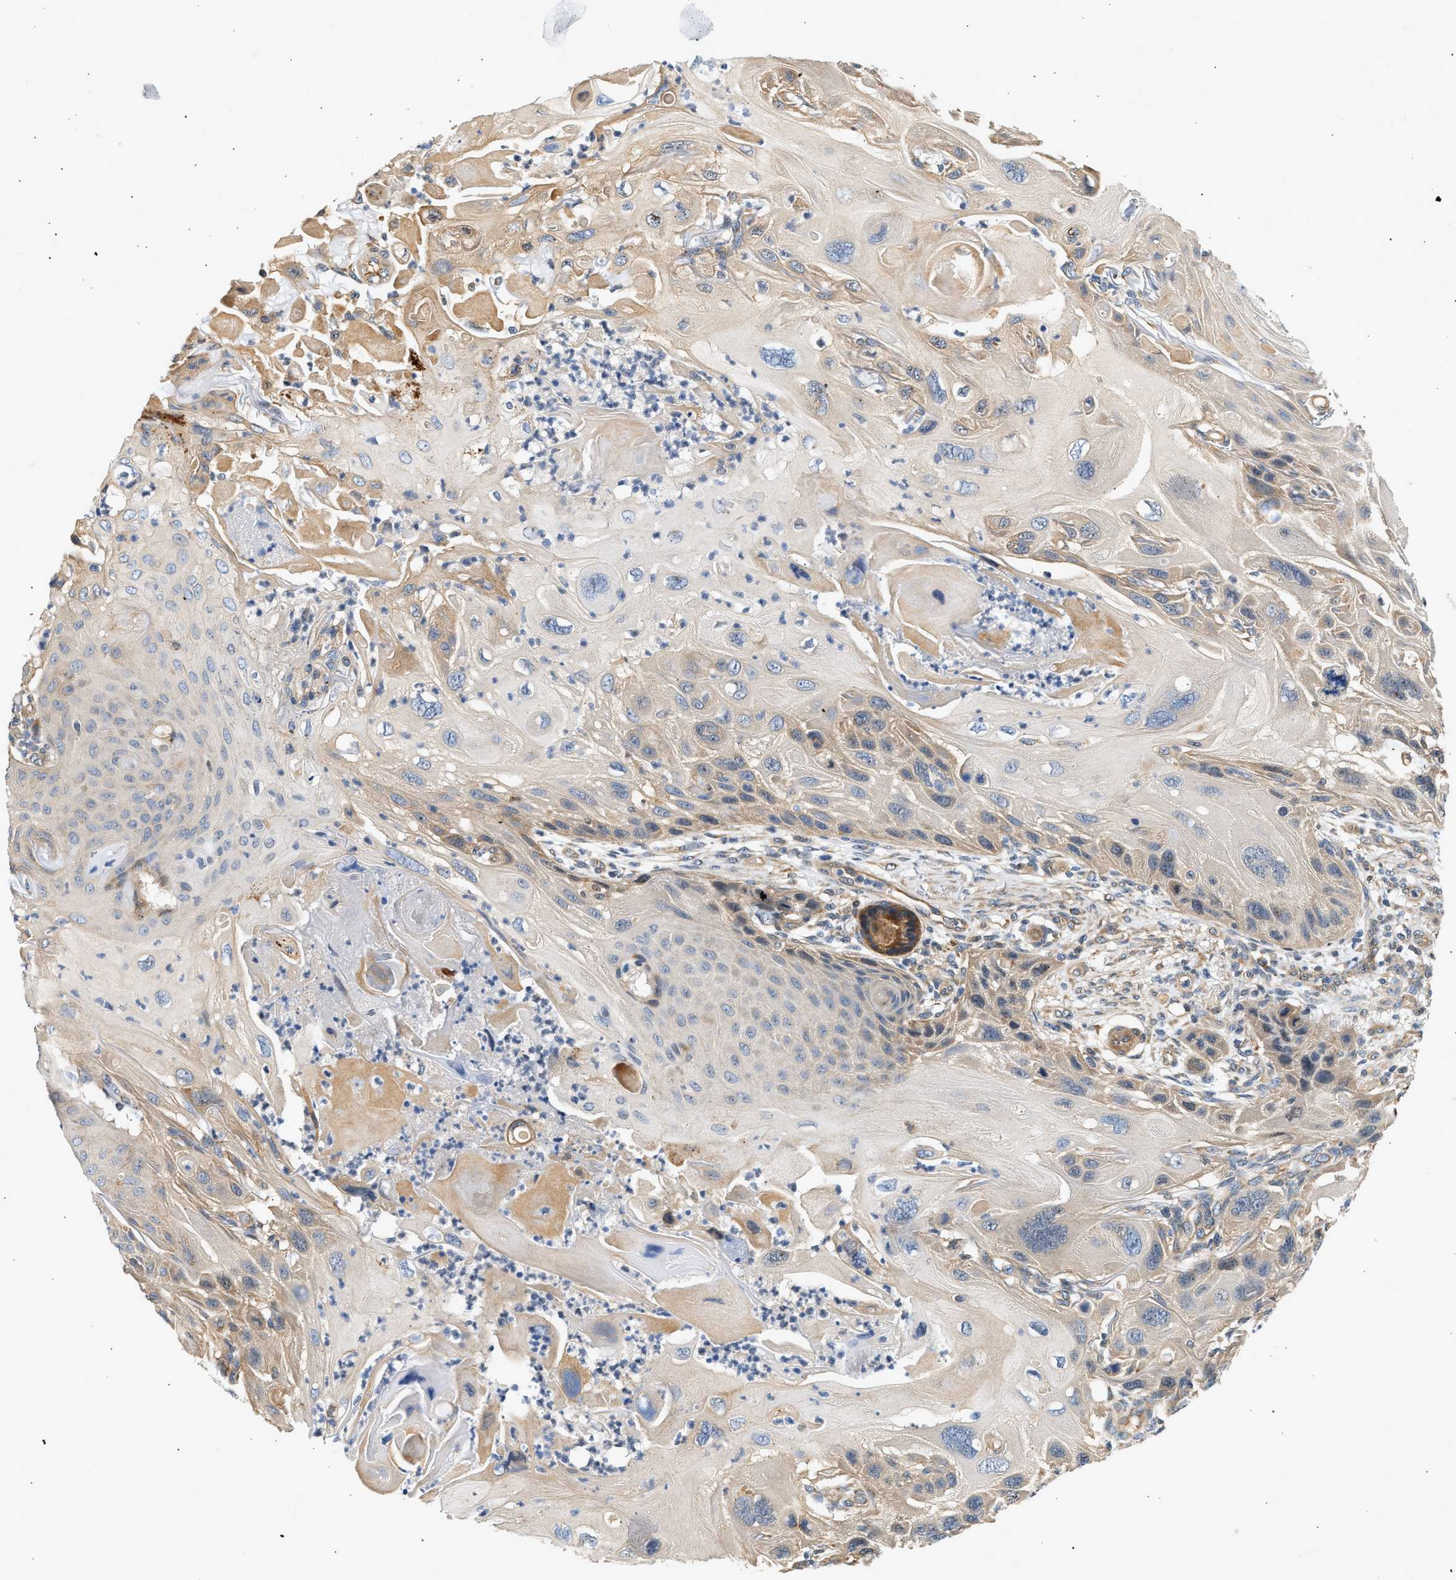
{"staining": {"intensity": "weak", "quantity": "<25%", "location": "cytoplasmic/membranous"}, "tissue": "skin cancer", "cell_type": "Tumor cells", "image_type": "cancer", "snomed": [{"axis": "morphology", "description": "Squamous cell carcinoma, NOS"}, {"axis": "topography", "description": "Skin"}], "caption": "IHC micrograph of neoplastic tissue: squamous cell carcinoma (skin) stained with DAB exhibits no significant protein expression in tumor cells.", "gene": "WDR31", "patient": {"sex": "female", "age": 77}}